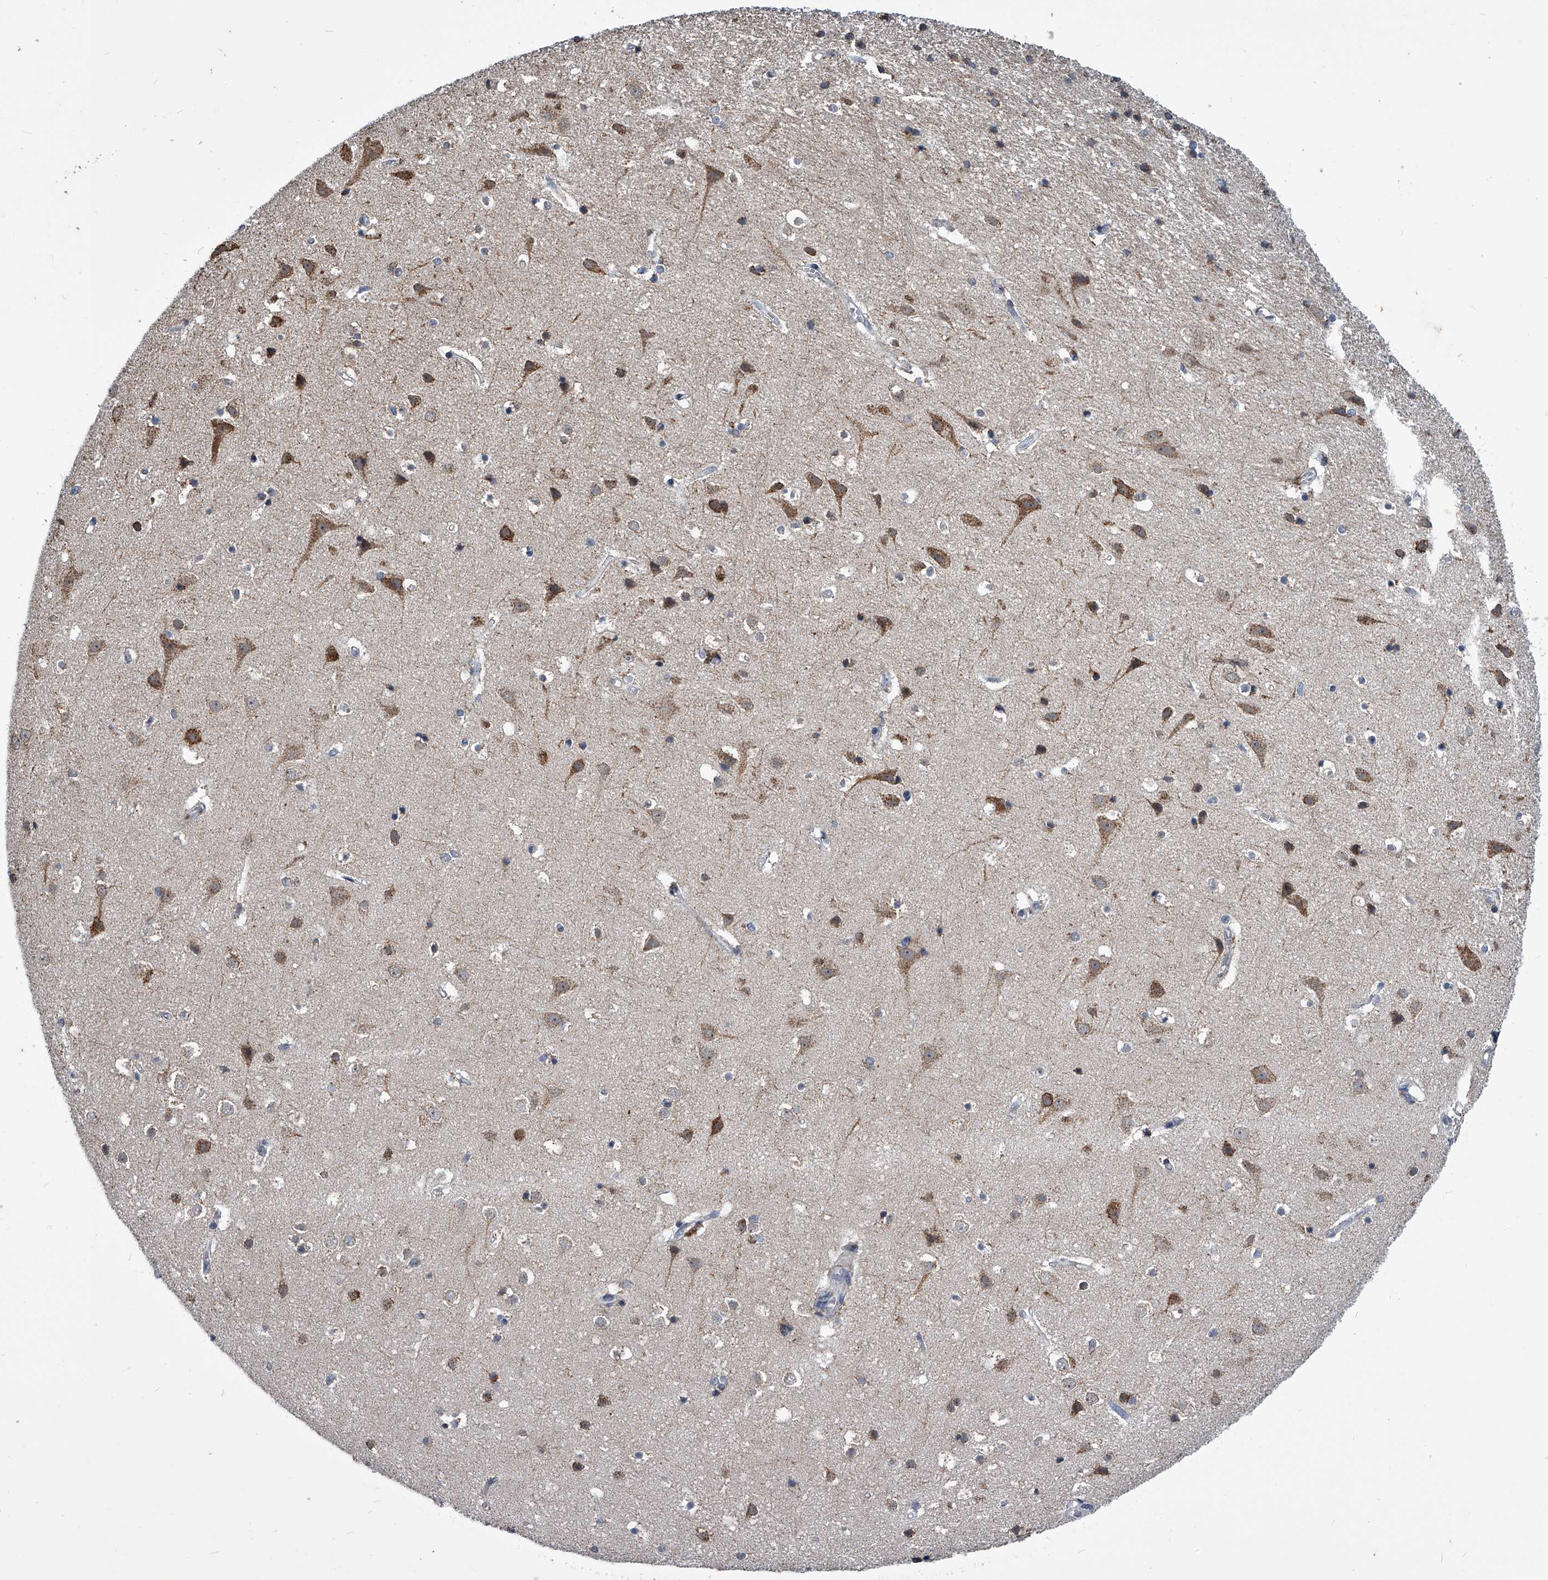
{"staining": {"intensity": "negative", "quantity": "none", "location": "none"}, "tissue": "cerebral cortex", "cell_type": "Endothelial cells", "image_type": "normal", "snomed": [{"axis": "morphology", "description": "Normal tissue, NOS"}, {"axis": "topography", "description": "Cerebral cortex"}], "caption": "Immunohistochemistry (IHC) of benign human cerebral cortex reveals no staining in endothelial cells.", "gene": "OAT", "patient": {"sex": "male", "age": 54}}